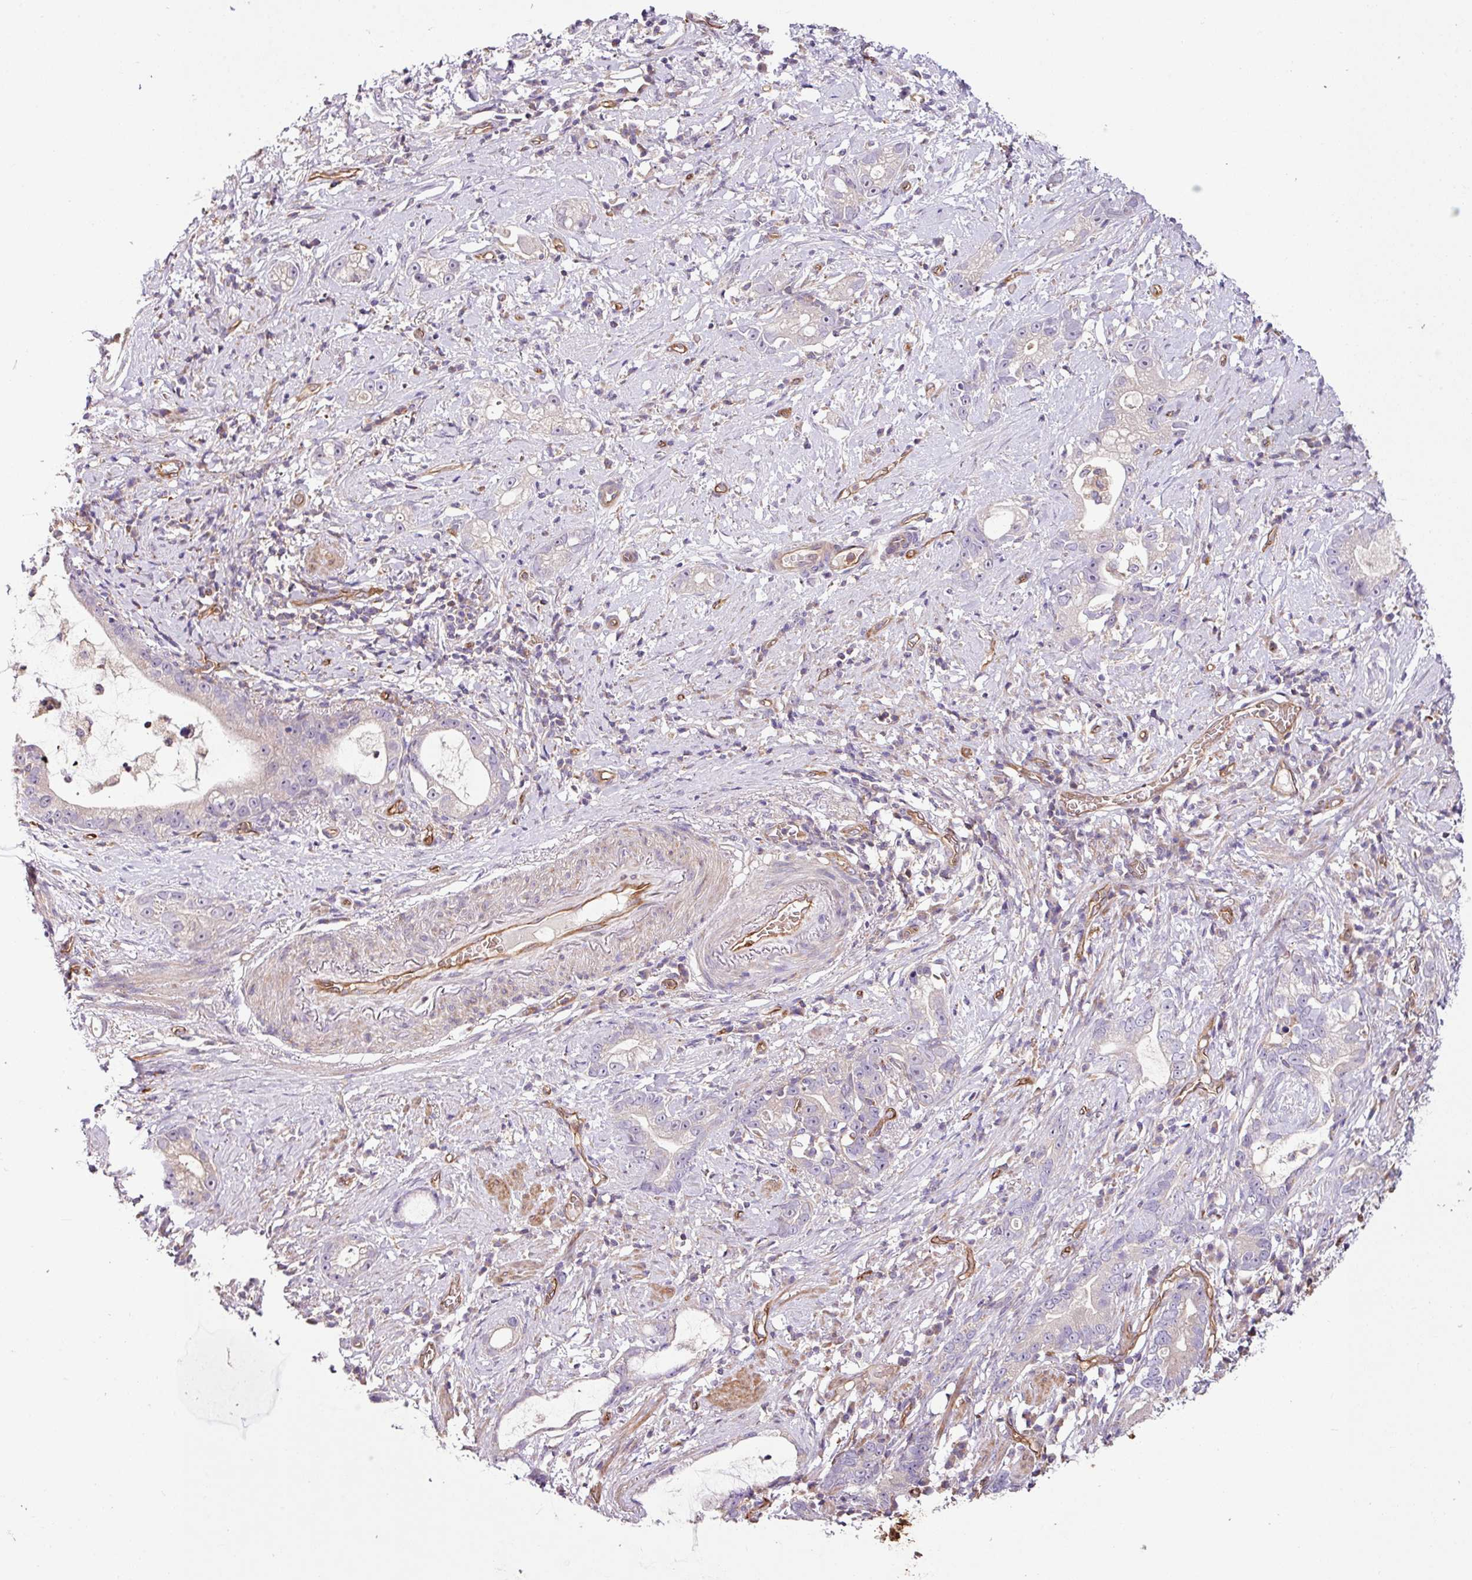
{"staining": {"intensity": "negative", "quantity": "none", "location": "none"}, "tissue": "stomach cancer", "cell_type": "Tumor cells", "image_type": "cancer", "snomed": [{"axis": "morphology", "description": "Adenocarcinoma, NOS"}, {"axis": "topography", "description": "Stomach"}], "caption": "Immunohistochemistry (IHC) photomicrograph of stomach cancer (adenocarcinoma) stained for a protein (brown), which displays no positivity in tumor cells. (Stains: DAB IHC with hematoxylin counter stain, Microscopy: brightfield microscopy at high magnification).", "gene": "ZNF106", "patient": {"sex": "male", "age": 55}}